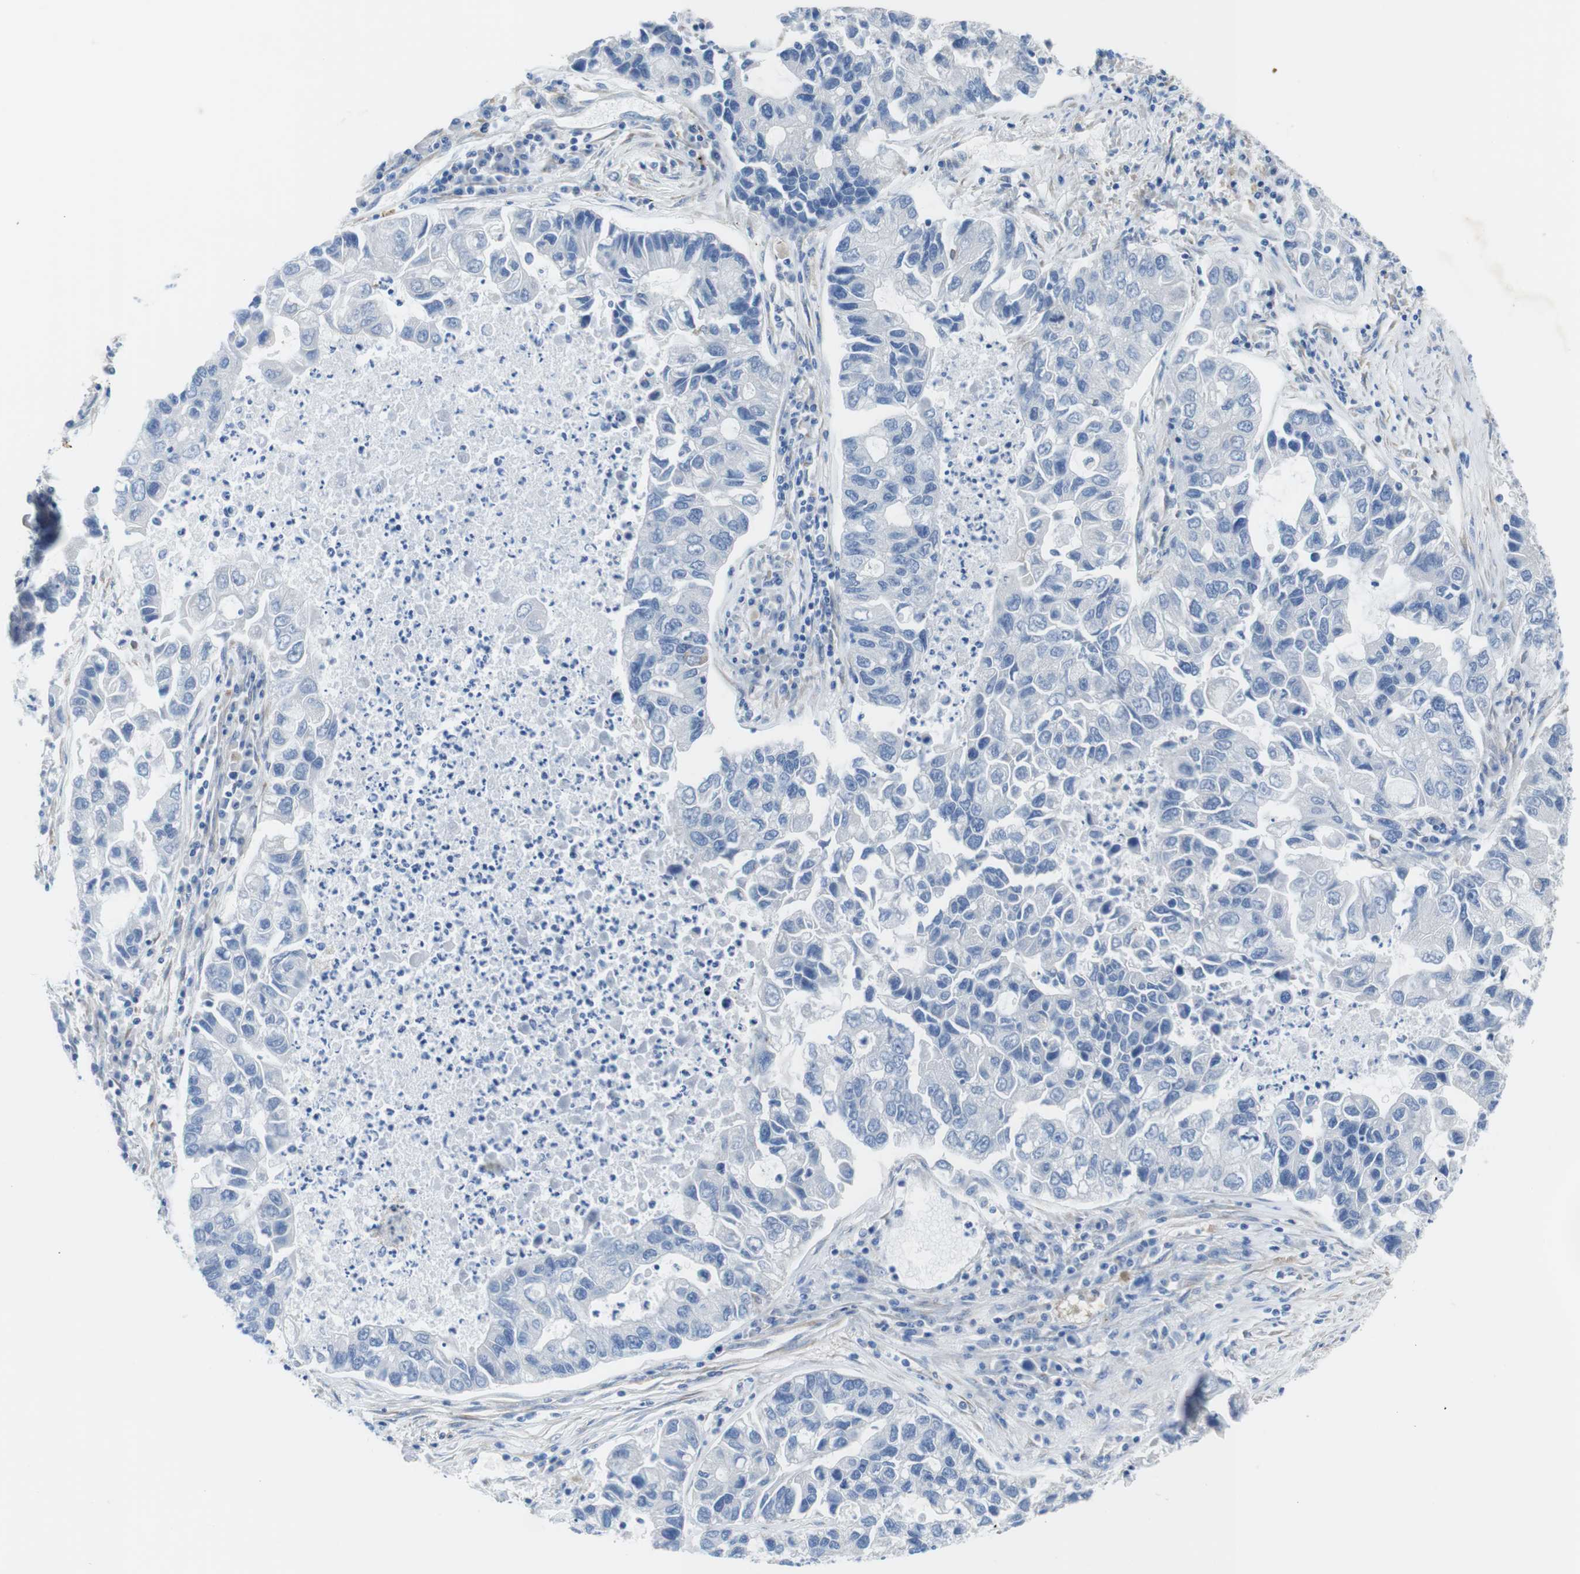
{"staining": {"intensity": "negative", "quantity": "none", "location": "none"}, "tissue": "lung cancer", "cell_type": "Tumor cells", "image_type": "cancer", "snomed": [{"axis": "morphology", "description": "Adenocarcinoma, NOS"}, {"axis": "topography", "description": "Lung"}], "caption": "Tumor cells show no significant expression in lung cancer (adenocarcinoma).", "gene": "CDH8", "patient": {"sex": "female", "age": 51}}